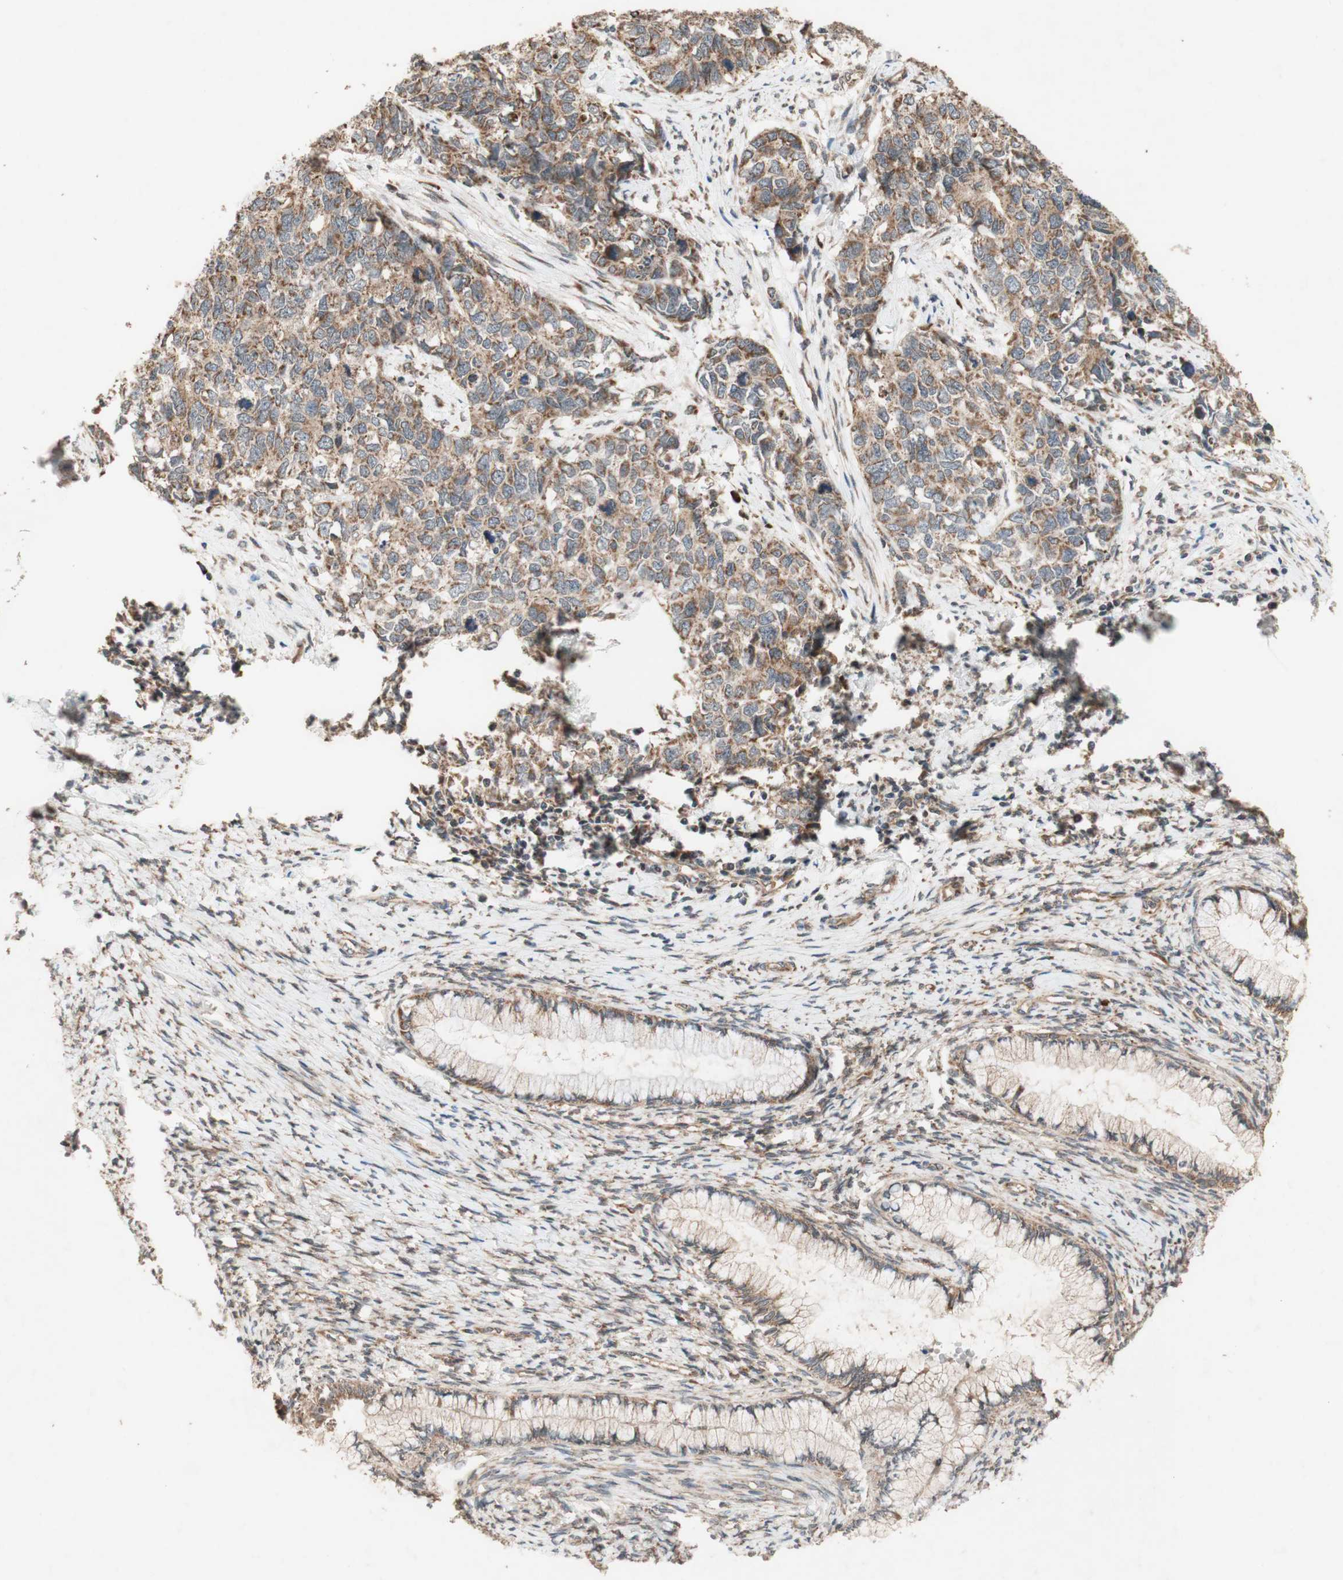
{"staining": {"intensity": "moderate", "quantity": ">75%", "location": "cytoplasmic/membranous"}, "tissue": "cervical cancer", "cell_type": "Tumor cells", "image_type": "cancer", "snomed": [{"axis": "morphology", "description": "Squamous cell carcinoma, NOS"}, {"axis": "topography", "description": "Cervix"}], "caption": "Moderate cytoplasmic/membranous protein positivity is seen in about >75% of tumor cells in squamous cell carcinoma (cervical). Nuclei are stained in blue.", "gene": "DDOST", "patient": {"sex": "female", "age": 63}}